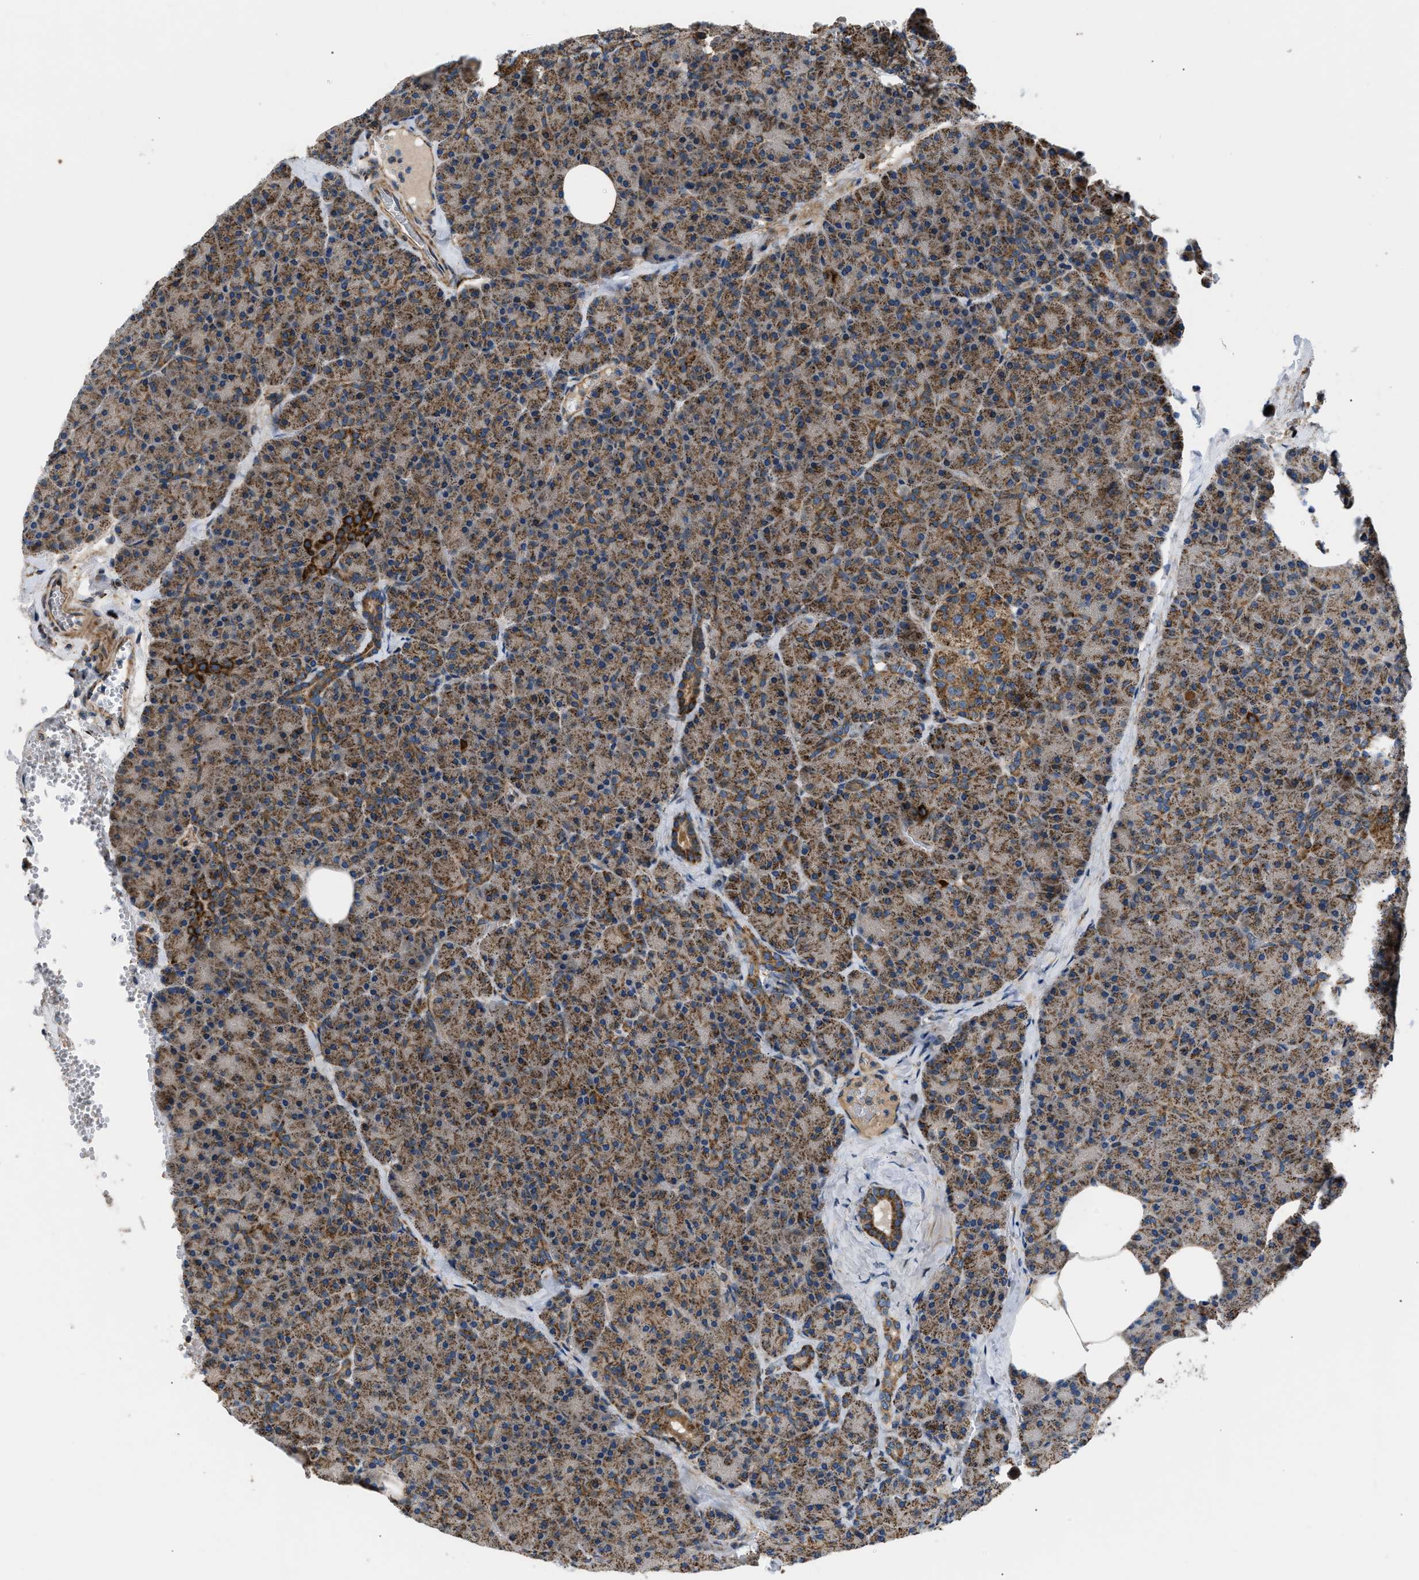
{"staining": {"intensity": "moderate", "quantity": ">75%", "location": "cytoplasmic/membranous"}, "tissue": "pancreas", "cell_type": "Exocrine glandular cells", "image_type": "normal", "snomed": [{"axis": "morphology", "description": "Normal tissue, NOS"}, {"axis": "morphology", "description": "Carcinoid, malignant, NOS"}, {"axis": "topography", "description": "Pancreas"}], "caption": "Immunohistochemical staining of unremarkable human pancreas shows medium levels of moderate cytoplasmic/membranous positivity in approximately >75% of exocrine glandular cells. The protein is stained brown, and the nuclei are stained in blue (DAB (3,3'-diaminobenzidine) IHC with brightfield microscopy, high magnification).", "gene": "OPTN", "patient": {"sex": "female", "age": 35}}